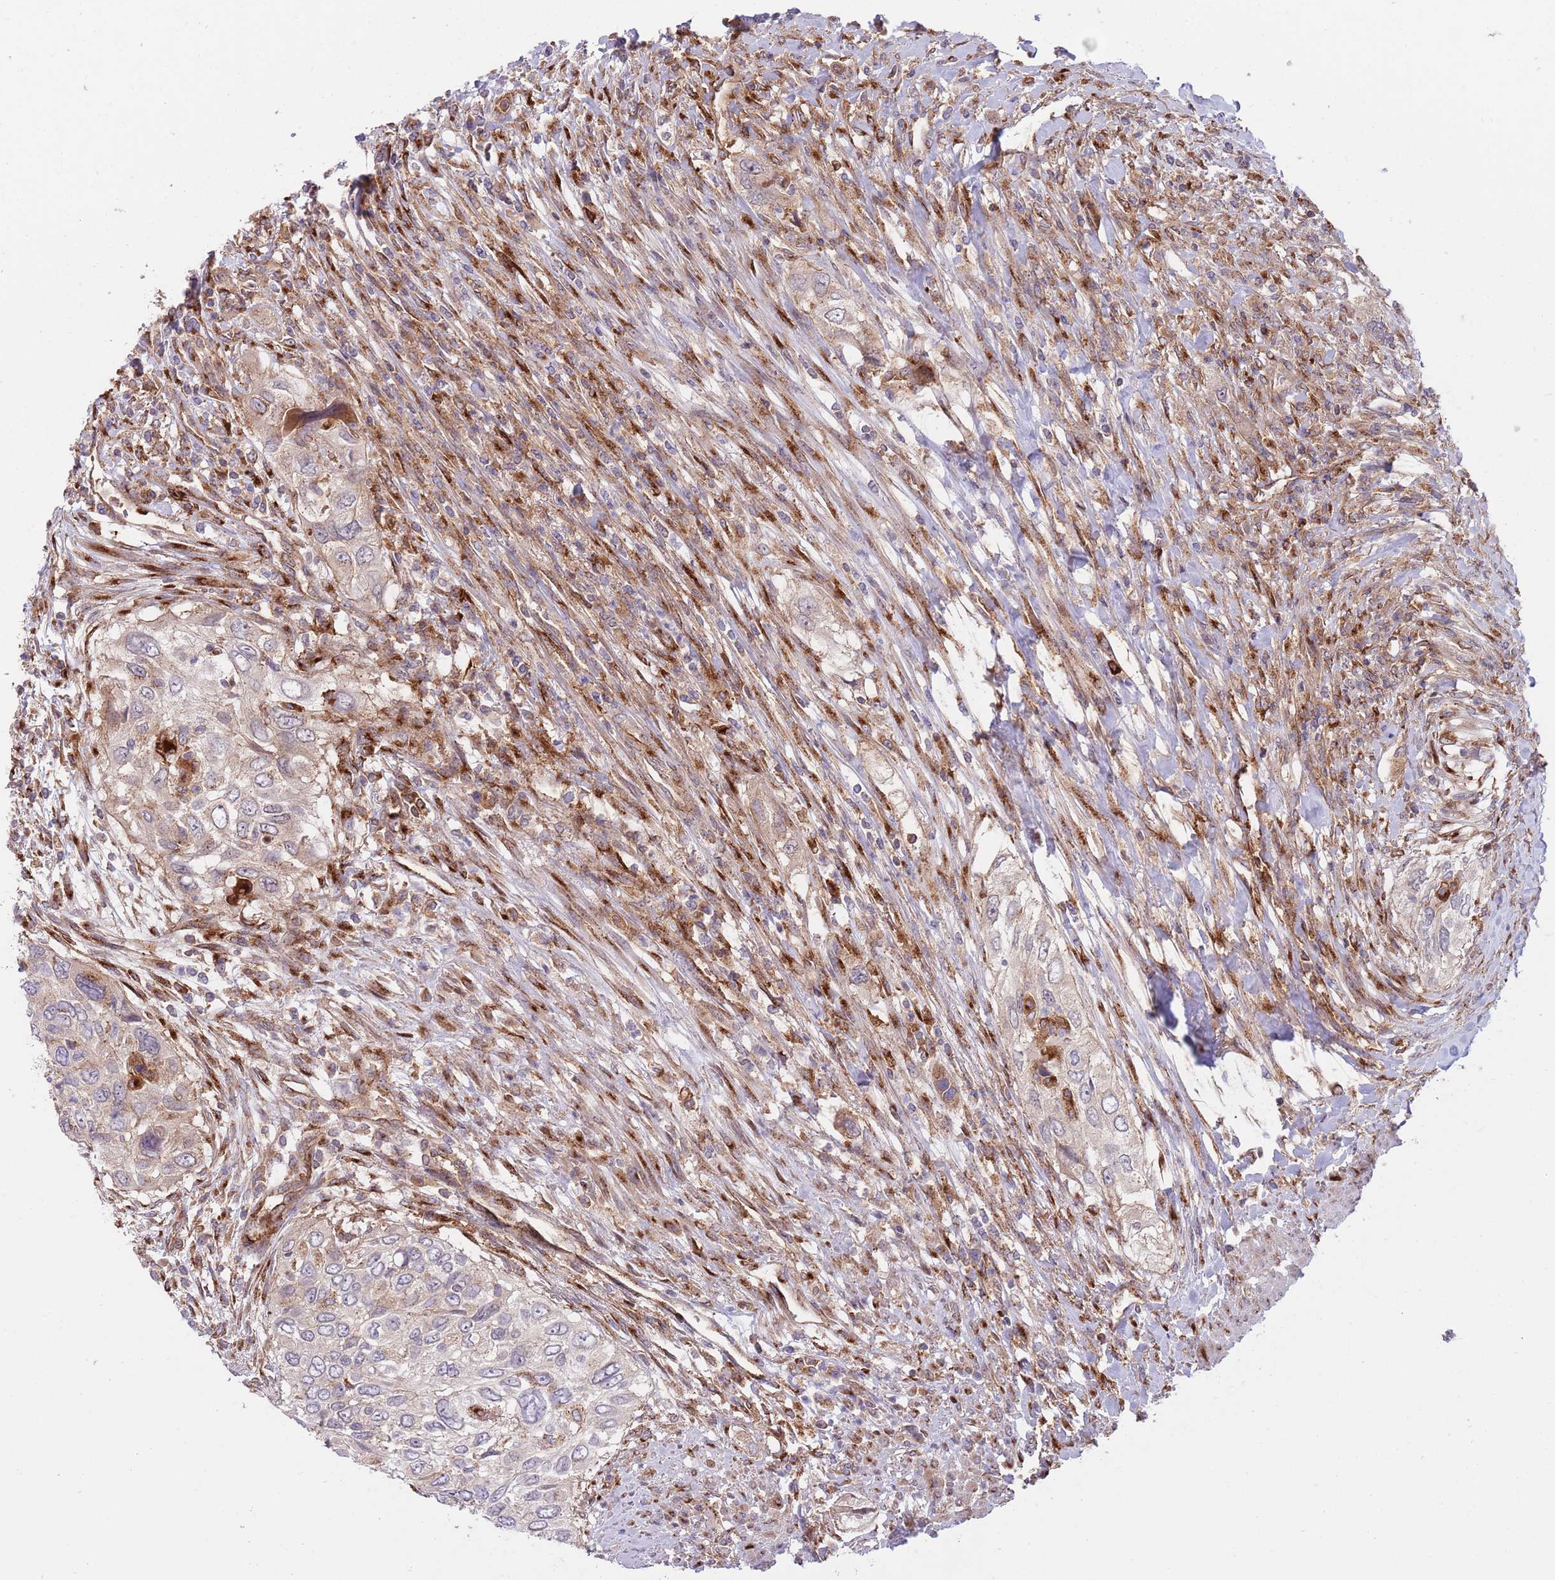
{"staining": {"intensity": "strong", "quantity": "<25%", "location": "cytoplasmic/membranous"}, "tissue": "urothelial cancer", "cell_type": "Tumor cells", "image_type": "cancer", "snomed": [{"axis": "morphology", "description": "Urothelial carcinoma, High grade"}, {"axis": "topography", "description": "Urinary bladder"}], "caption": "IHC micrograph of neoplastic tissue: urothelial cancer stained using immunohistochemistry reveals medium levels of strong protein expression localized specifically in the cytoplasmic/membranous of tumor cells, appearing as a cytoplasmic/membranous brown color.", "gene": "BTBD7", "patient": {"sex": "female", "age": 60}}